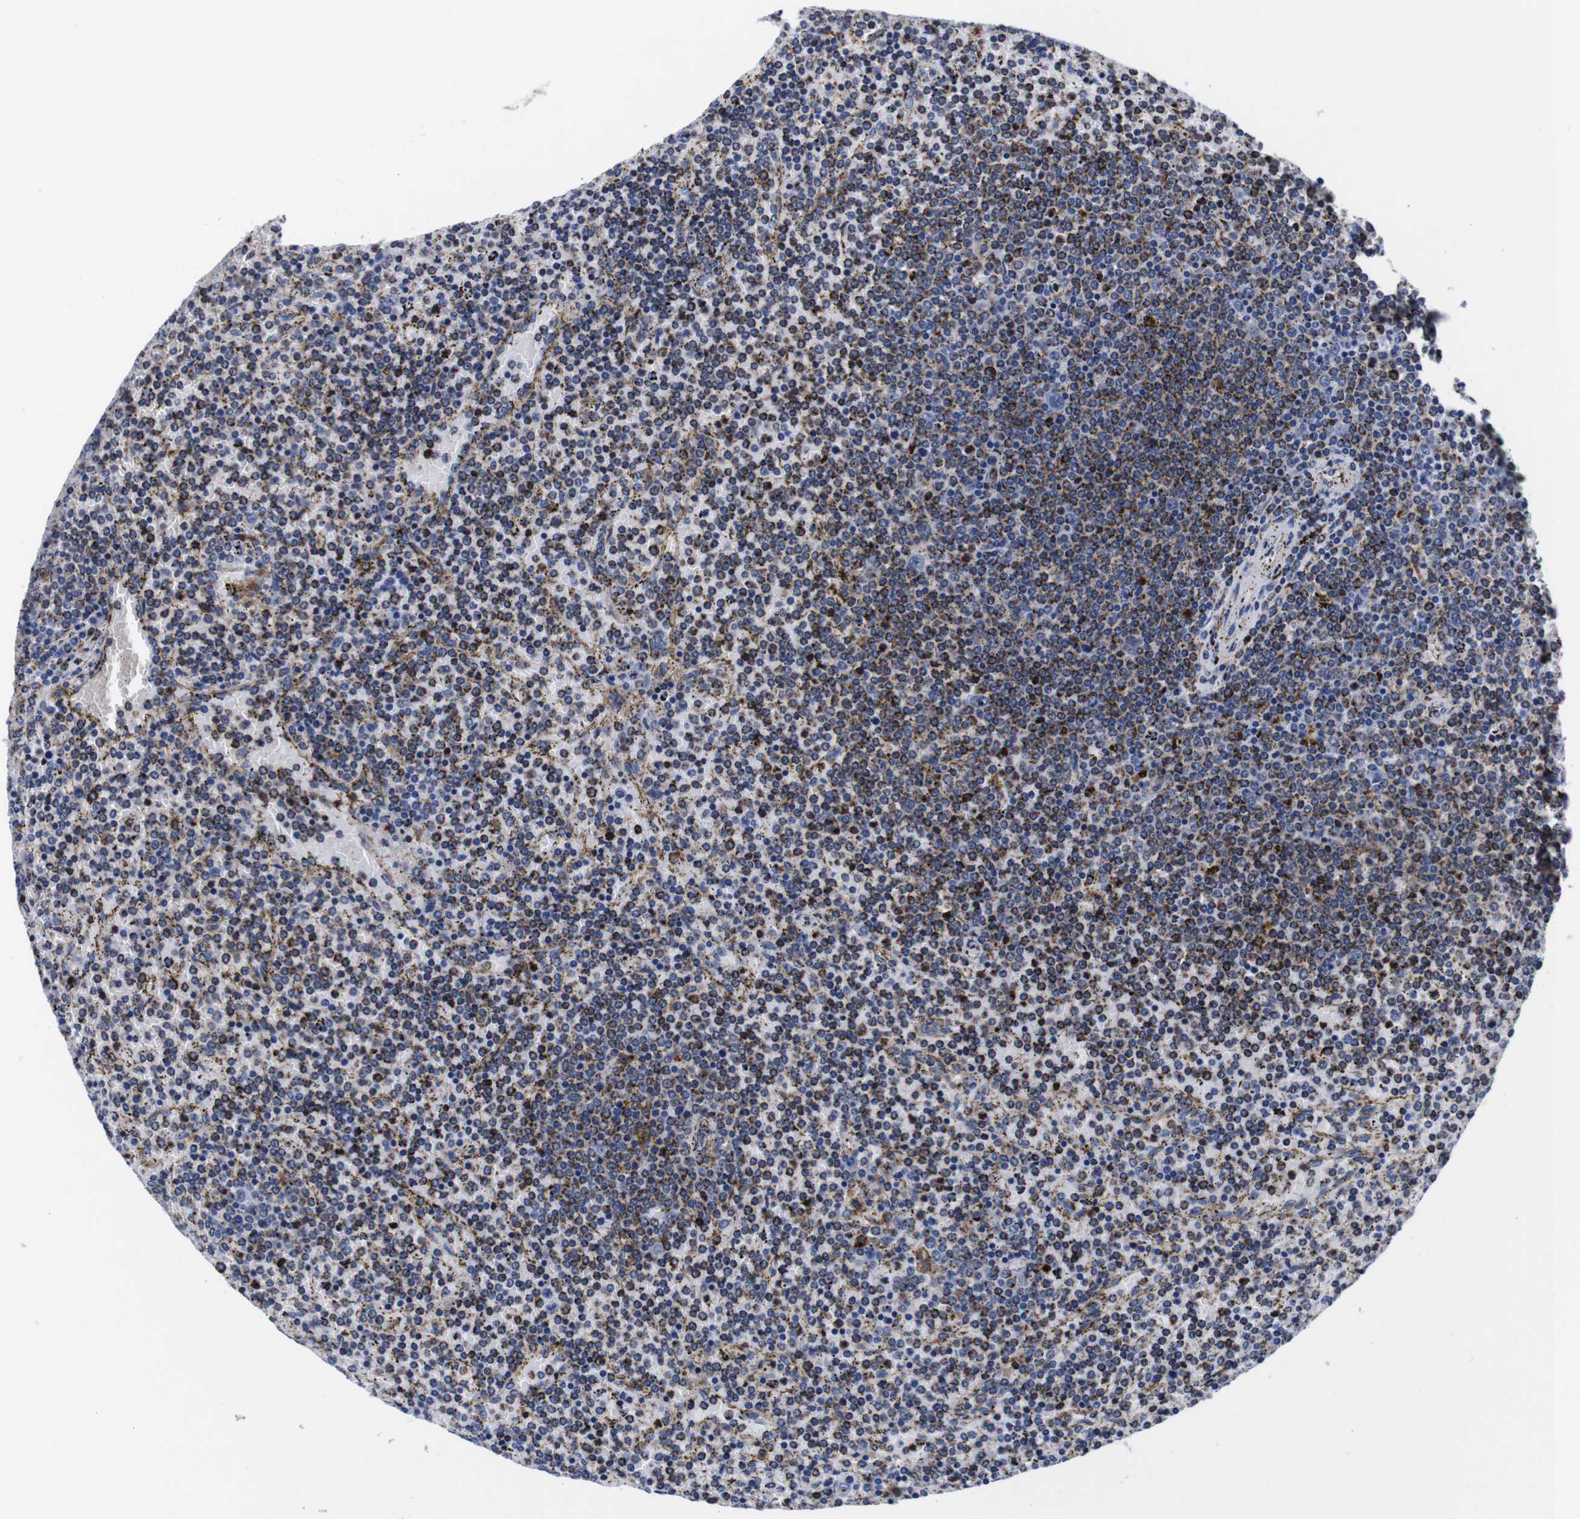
{"staining": {"intensity": "moderate", "quantity": ">75%", "location": "cytoplasmic/membranous"}, "tissue": "lymphoma", "cell_type": "Tumor cells", "image_type": "cancer", "snomed": [{"axis": "morphology", "description": "Malignant lymphoma, non-Hodgkin's type, Low grade"}, {"axis": "topography", "description": "Spleen"}], "caption": "This is a micrograph of immunohistochemistry (IHC) staining of lymphoma, which shows moderate staining in the cytoplasmic/membranous of tumor cells.", "gene": "HLA-DMB", "patient": {"sex": "female", "age": 77}}